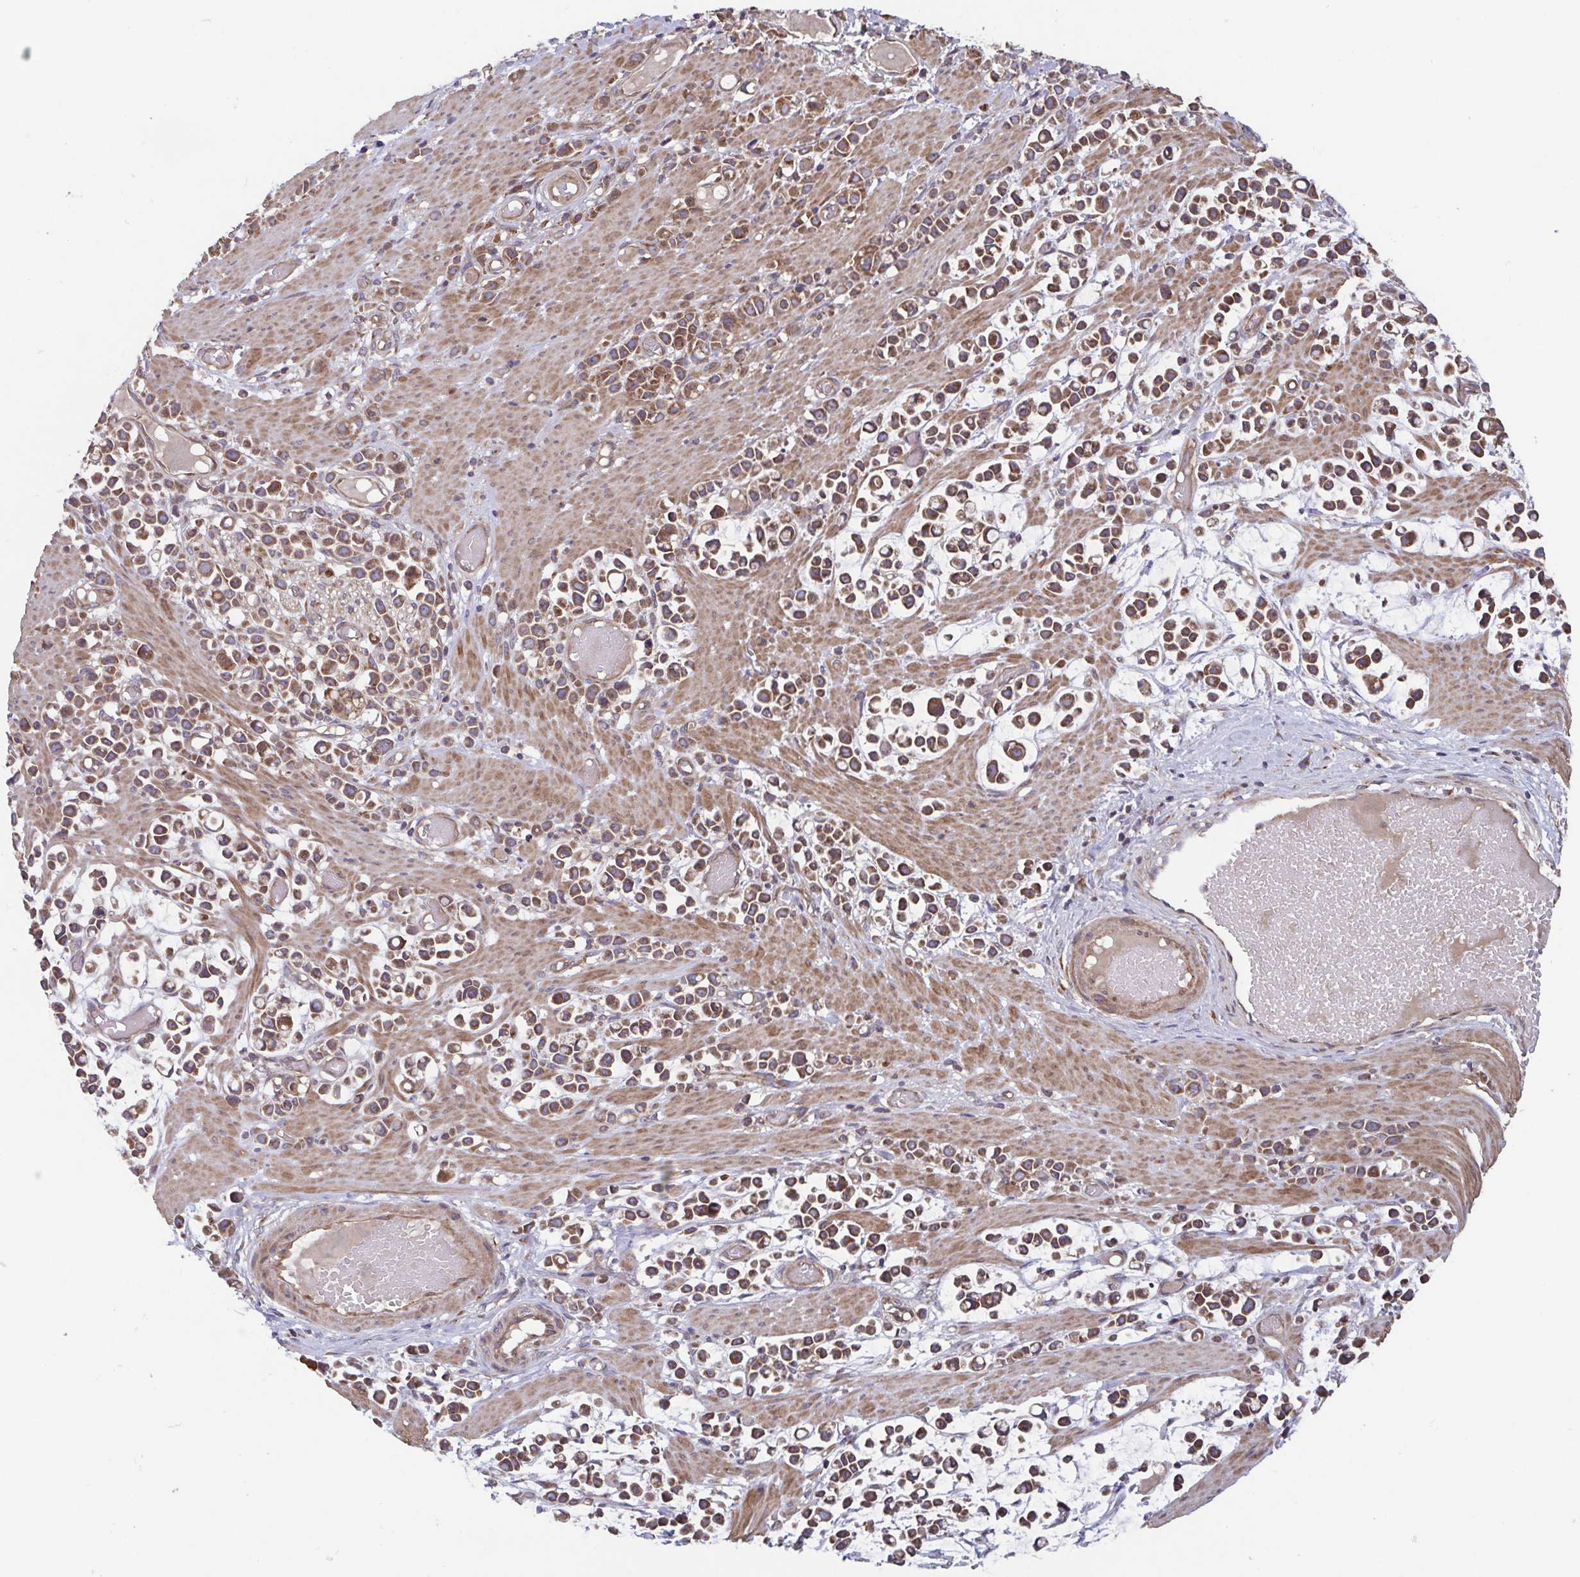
{"staining": {"intensity": "moderate", "quantity": ">75%", "location": "cytoplasmic/membranous"}, "tissue": "stomach cancer", "cell_type": "Tumor cells", "image_type": "cancer", "snomed": [{"axis": "morphology", "description": "Adenocarcinoma, NOS"}, {"axis": "topography", "description": "Stomach"}], "caption": "Immunohistochemical staining of human stomach cancer reveals medium levels of moderate cytoplasmic/membranous positivity in approximately >75% of tumor cells.", "gene": "COPB1", "patient": {"sex": "male", "age": 82}}